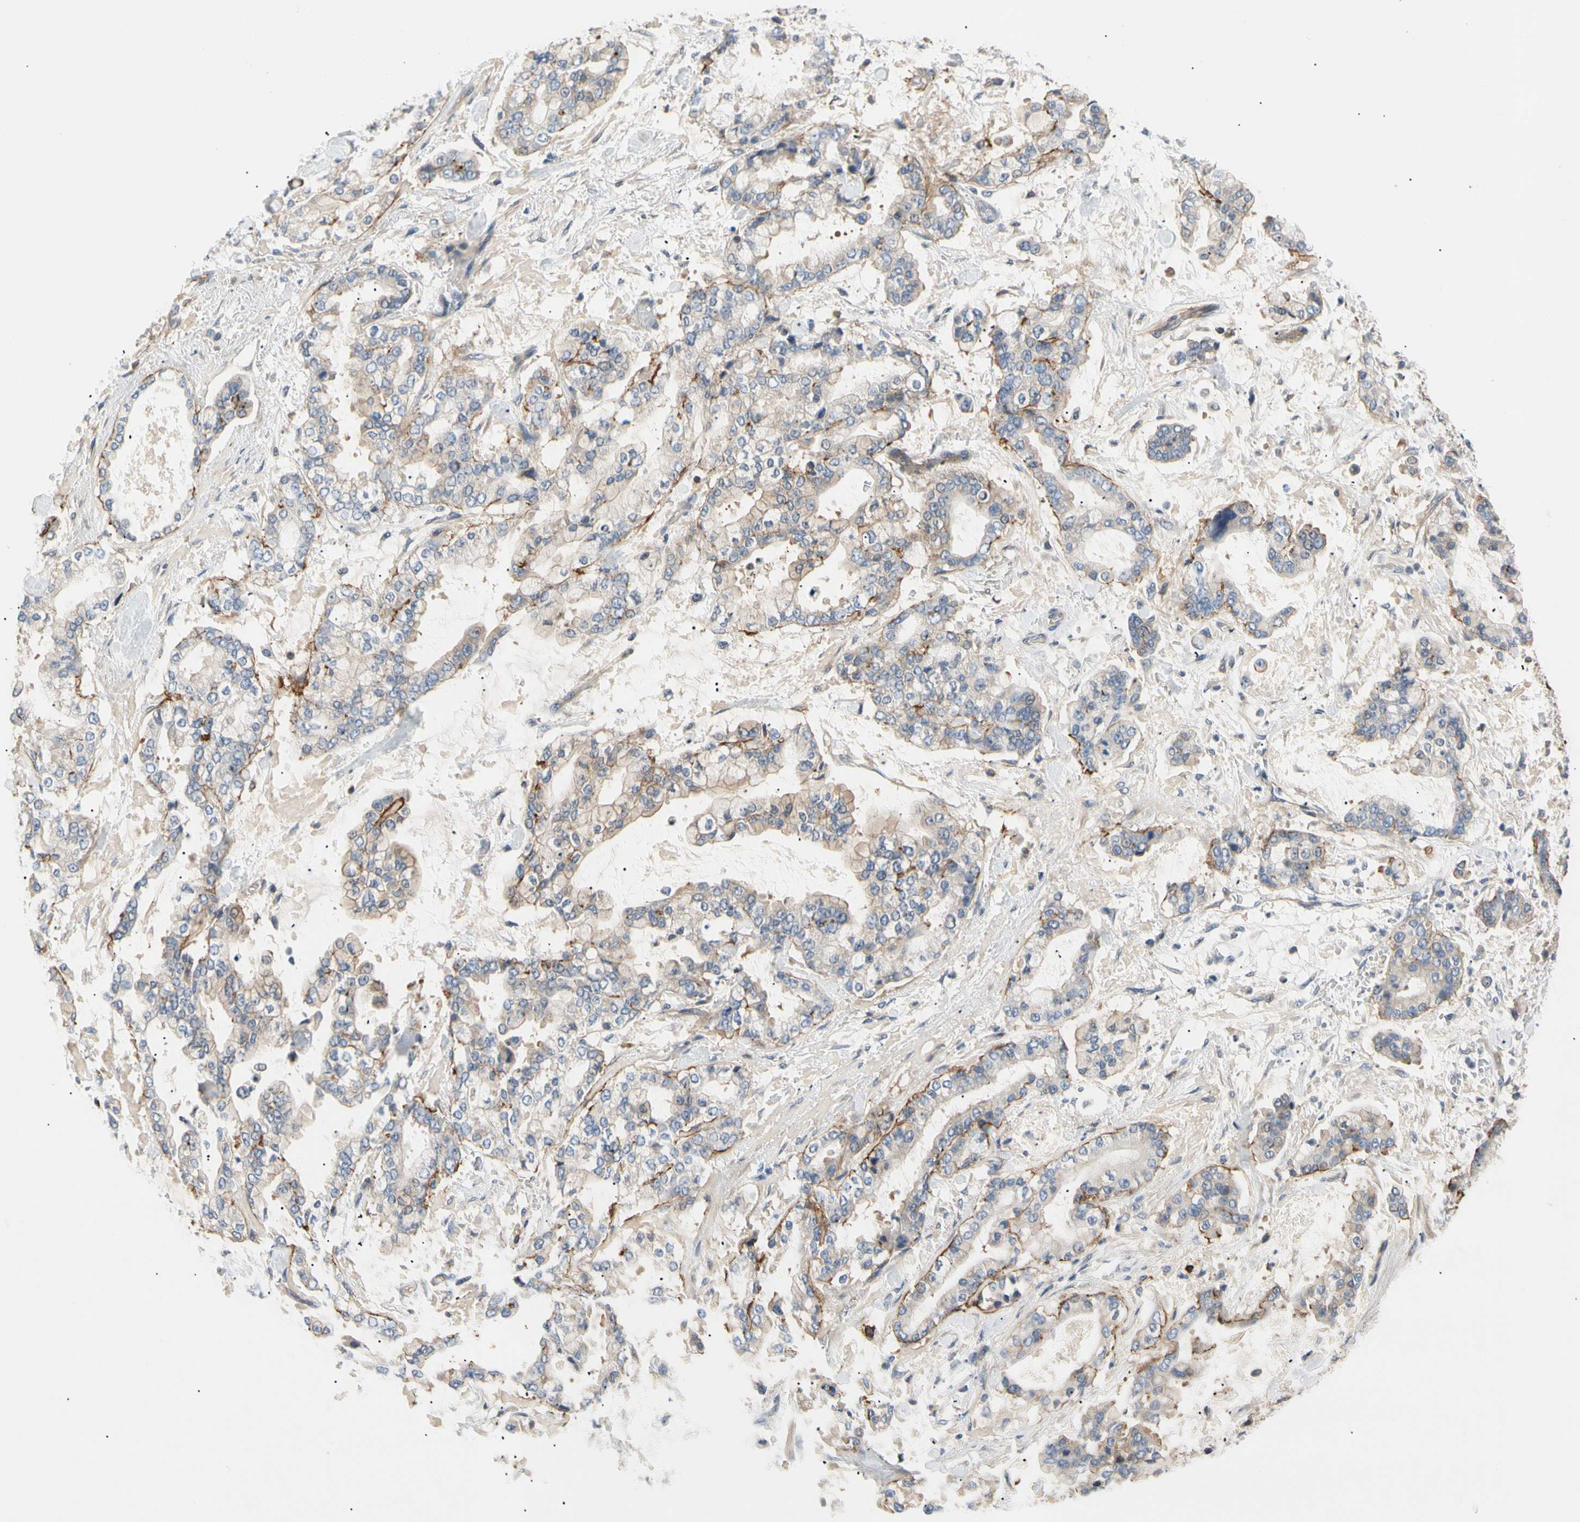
{"staining": {"intensity": "moderate", "quantity": "25%-75%", "location": "cytoplasmic/membranous"}, "tissue": "stomach cancer", "cell_type": "Tumor cells", "image_type": "cancer", "snomed": [{"axis": "morphology", "description": "Normal tissue, NOS"}, {"axis": "morphology", "description": "Adenocarcinoma, NOS"}, {"axis": "topography", "description": "Stomach, upper"}, {"axis": "topography", "description": "Stomach"}], "caption": "A brown stain highlights moderate cytoplasmic/membranous staining of a protein in stomach adenocarcinoma tumor cells.", "gene": "TNFRSF18", "patient": {"sex": "male", "age": 76}}